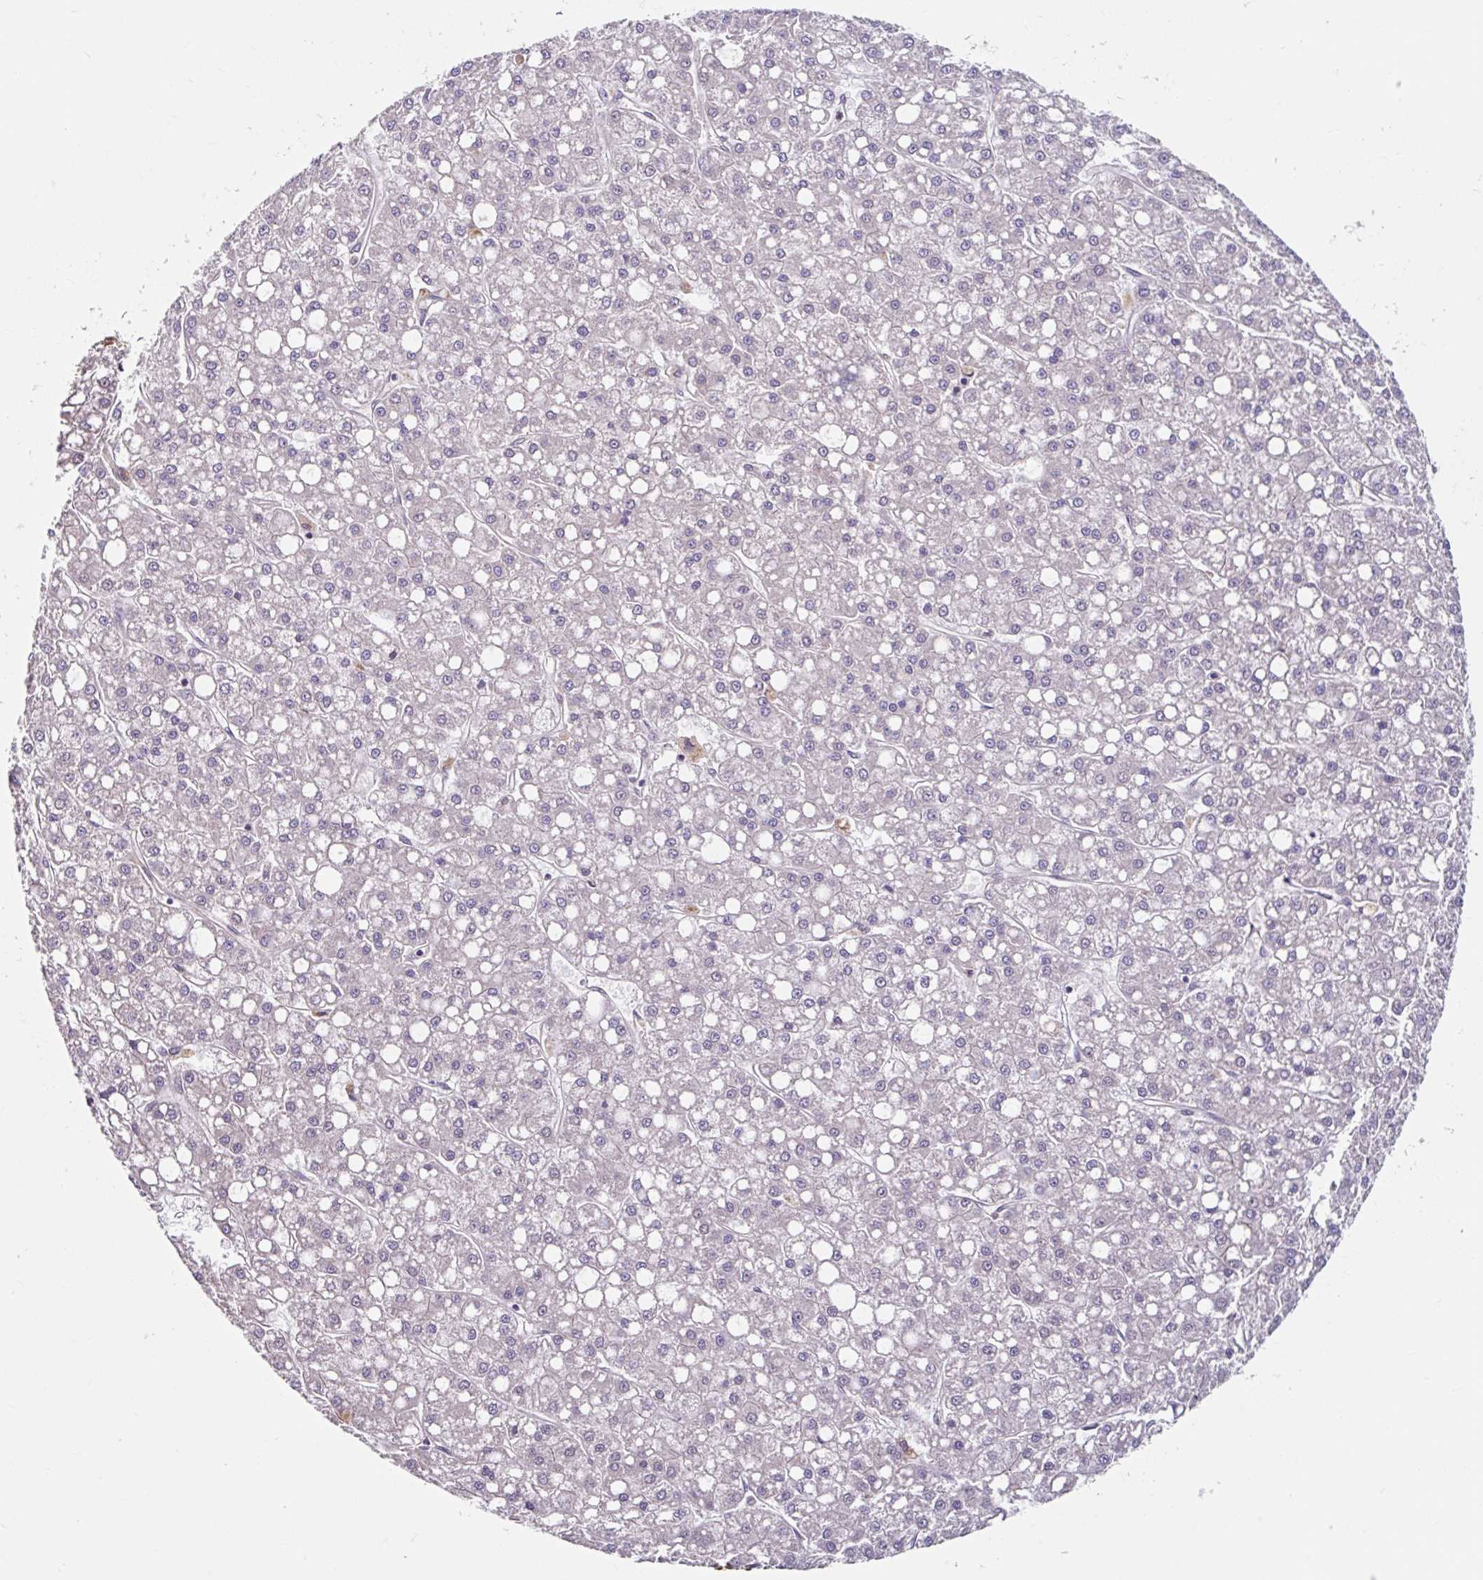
{"staining": {"intensity": "negative", "quantity": "none", "location": "none"}, "tissue": "liver cancer", "cell_type": "Tumor cells", "image_type": "cancer", "snomed": [{"axis": "morphology", "description": "Carcinoma, Hepatocellular, NOS"}, {"axis": "topography", "description": "Liver"}], "caption": "This micrograph is of hepatocellular carcinoma (liver) stained with immunohistochemistry (IHC) to label a protein in brown with the nuclei are counter-stained blue. There is no positivity in tumor cells.", "gene": "STYXL1", "patient": {"sex": "male", "age": 67}}